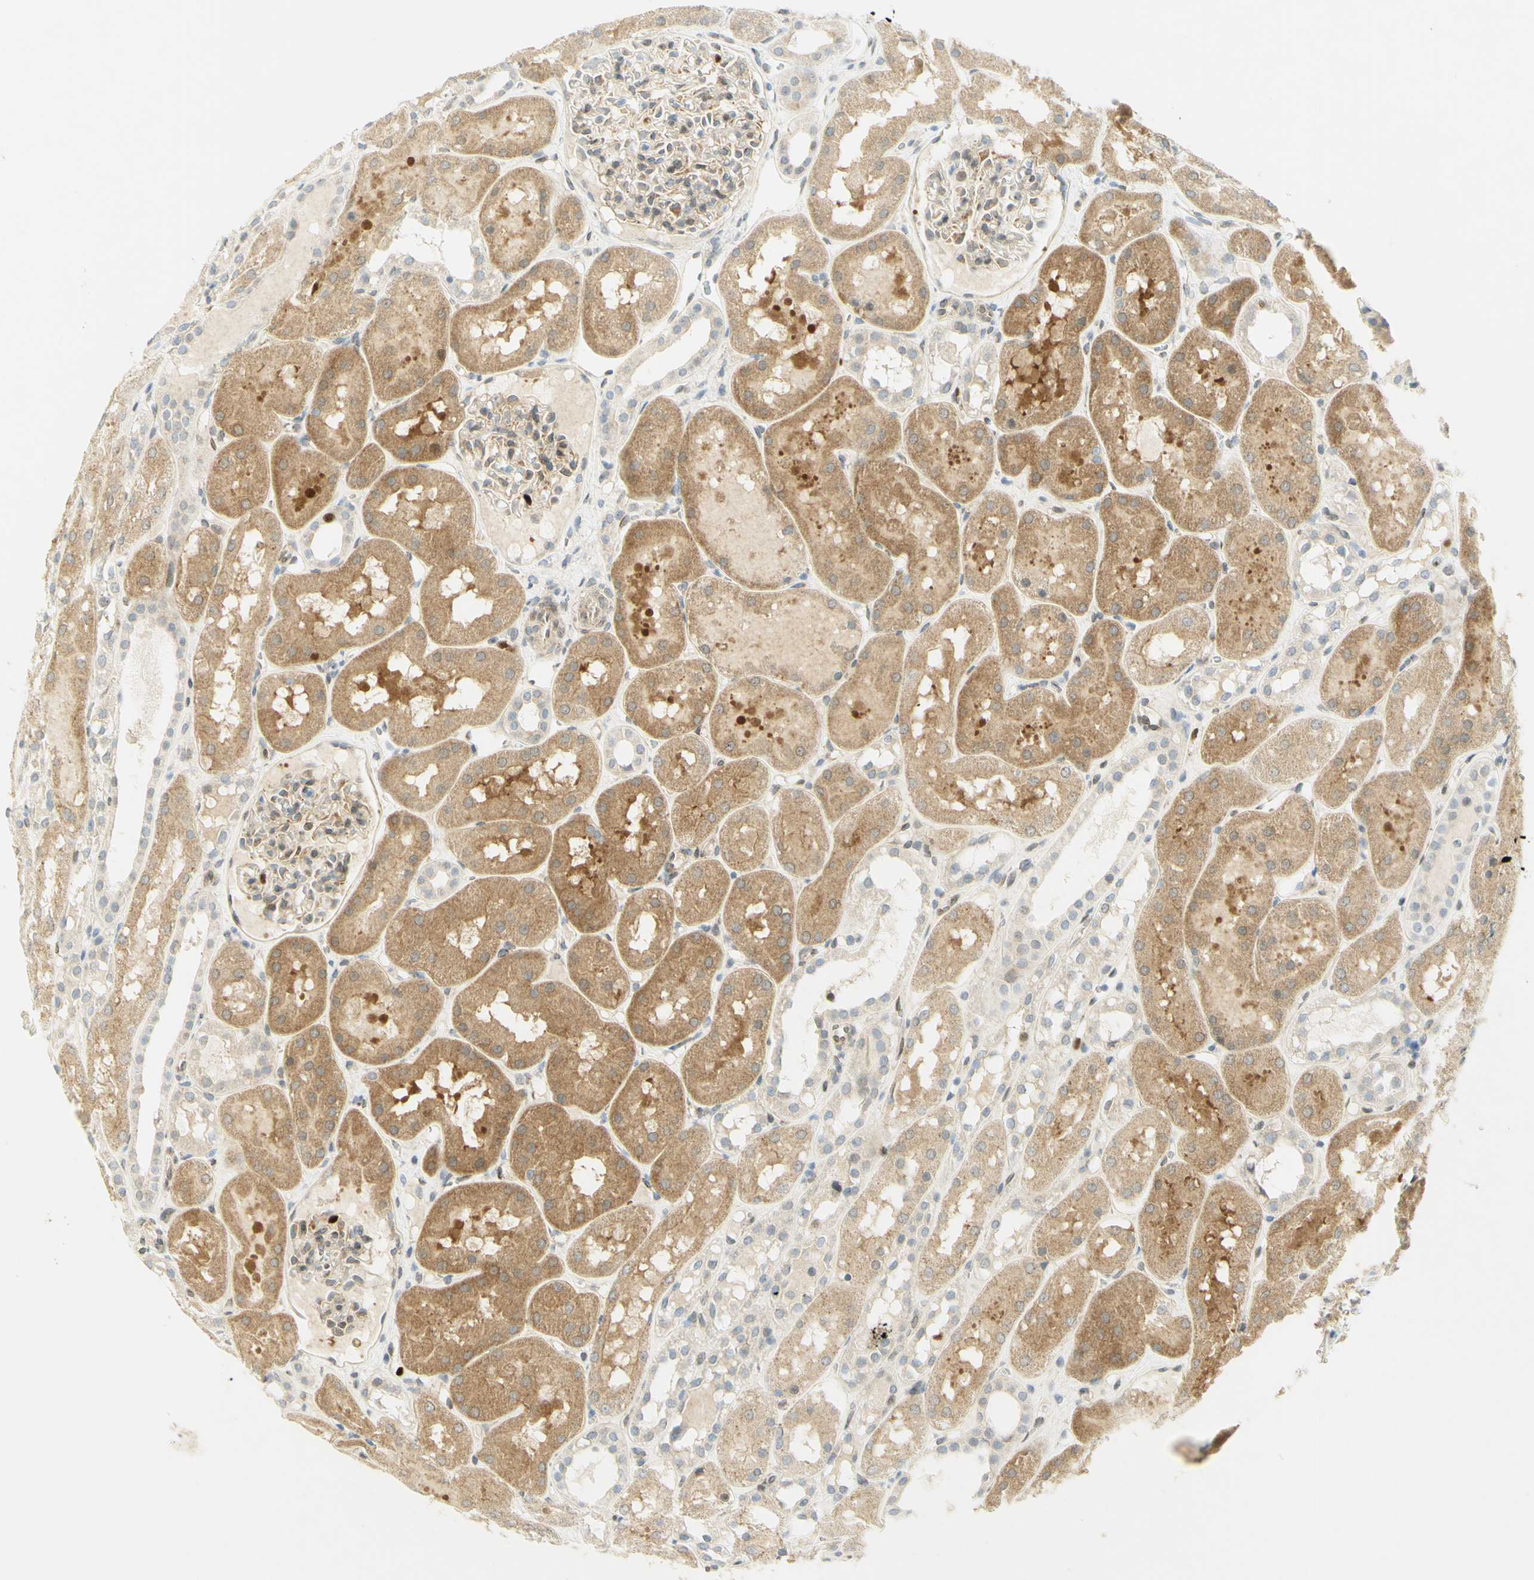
{"staining": {"intensity": "strong", "quantity": "<25%", "location": "nuclear"}, "tissue": "kidney", "cell_type": "Cells in glomeruli", "image_type": "normal", "snomed": [{"axis": "morphology", "description": "Normal tissue, NOS"}, {"axis": "topography", "description": "Kidney"}, {"axis": "topography", "description": "Urinary bladder"}], "caption": "Protein staining exhibits strong nuclear positivity in approximately <25% of cells in glomeruli in benign kidney.", "gene": "E2F1", "patient": {"sex": "male", "age": 16}}